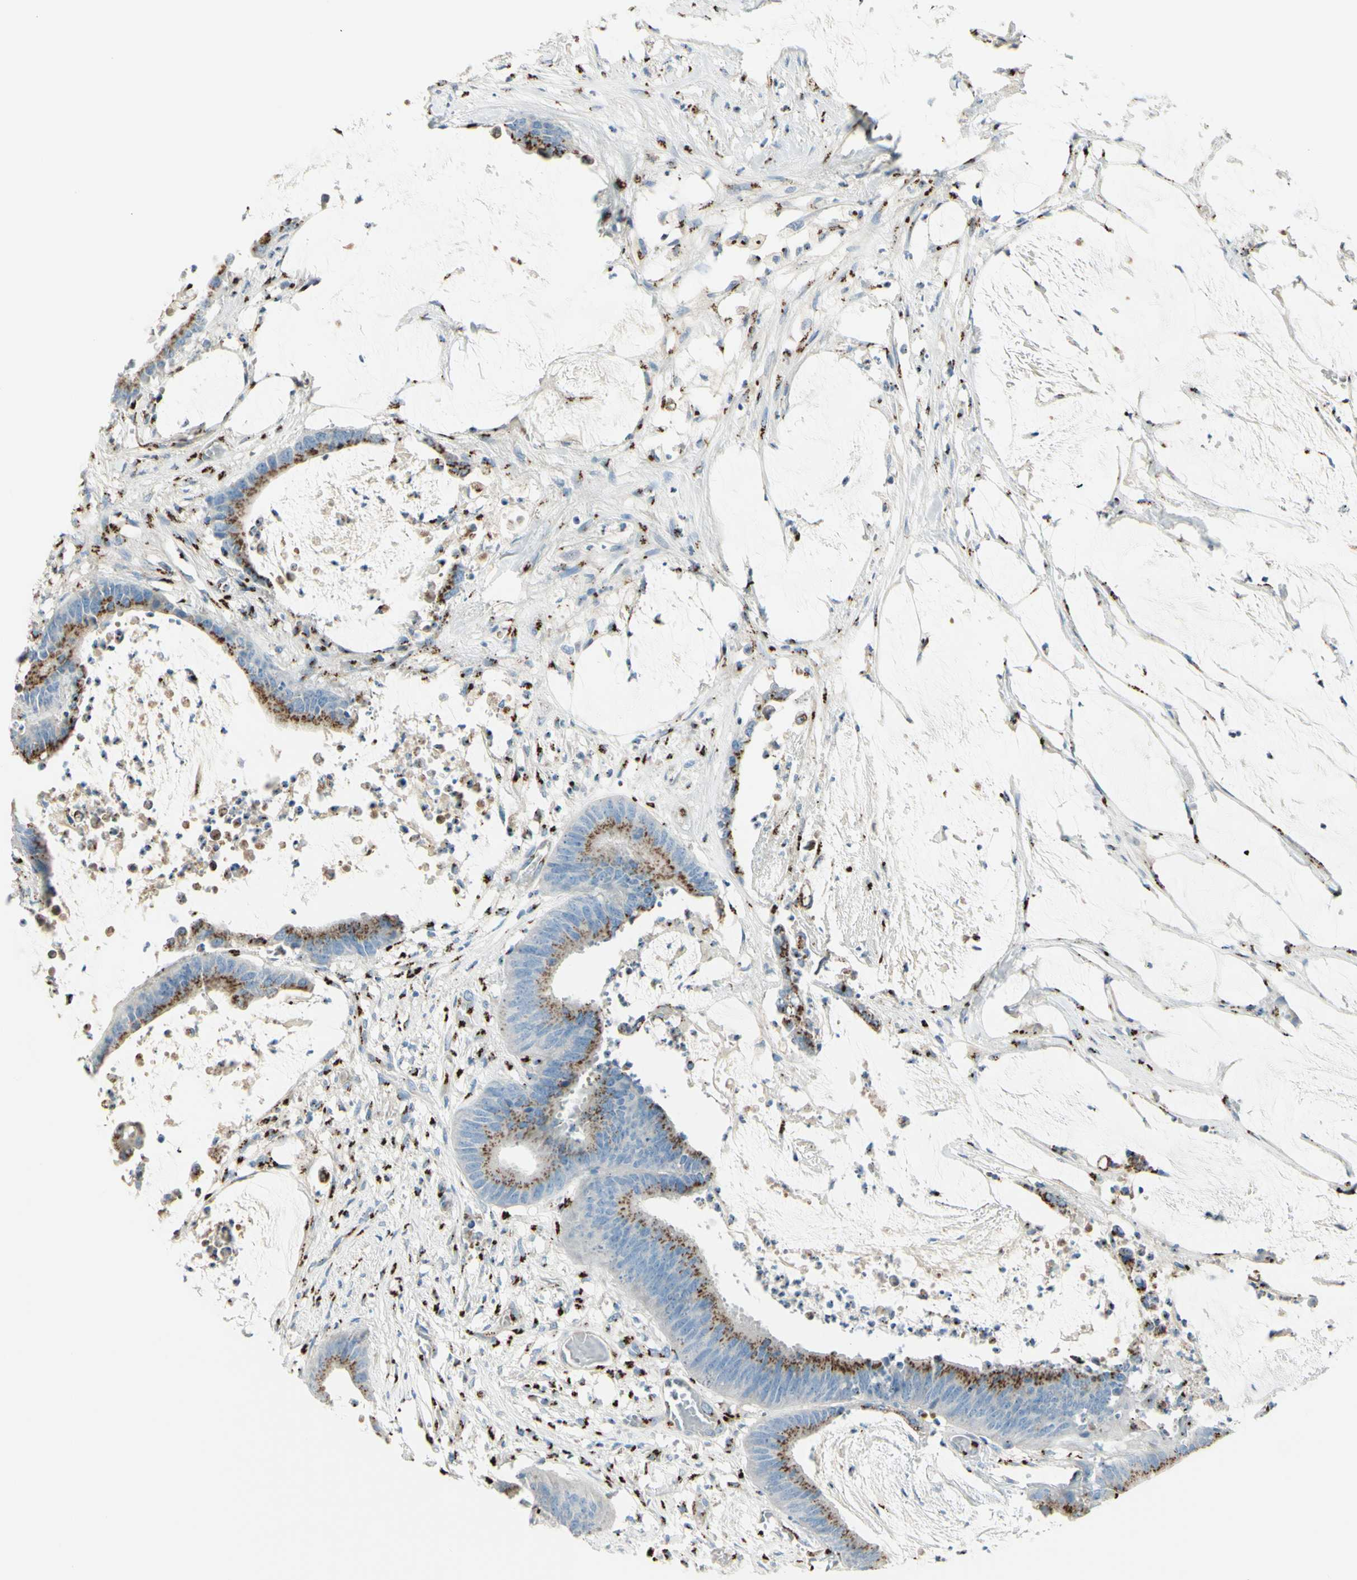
{"staining": {"intensity": "strong", "quantity": ">75%", "location": "cytoplasmic/membranous"}, "tissue": "colorectal cancer", "cell_type": "Tumor cells", "image_type": "cancer", "snomed": [{"axis": "morphology", "description": "Adenocarcinoma, NOS"}, {"axis": "topography", "description": "Rectum"}], "caption": "Brown immunohistochemical staining in human colorectal adenocarcinoma demonstrates strong cytoplasmic/membranous positivity in about >75% of tumor cells. The staining is performed using DAB (3,3'-diaminobenzidine) brown chromogen to label protein expression. The nuclei are counter-stained blue using hematoxylin.", "gene": "B4GALT1", "patient": {"sex": "female", "age": 66}}